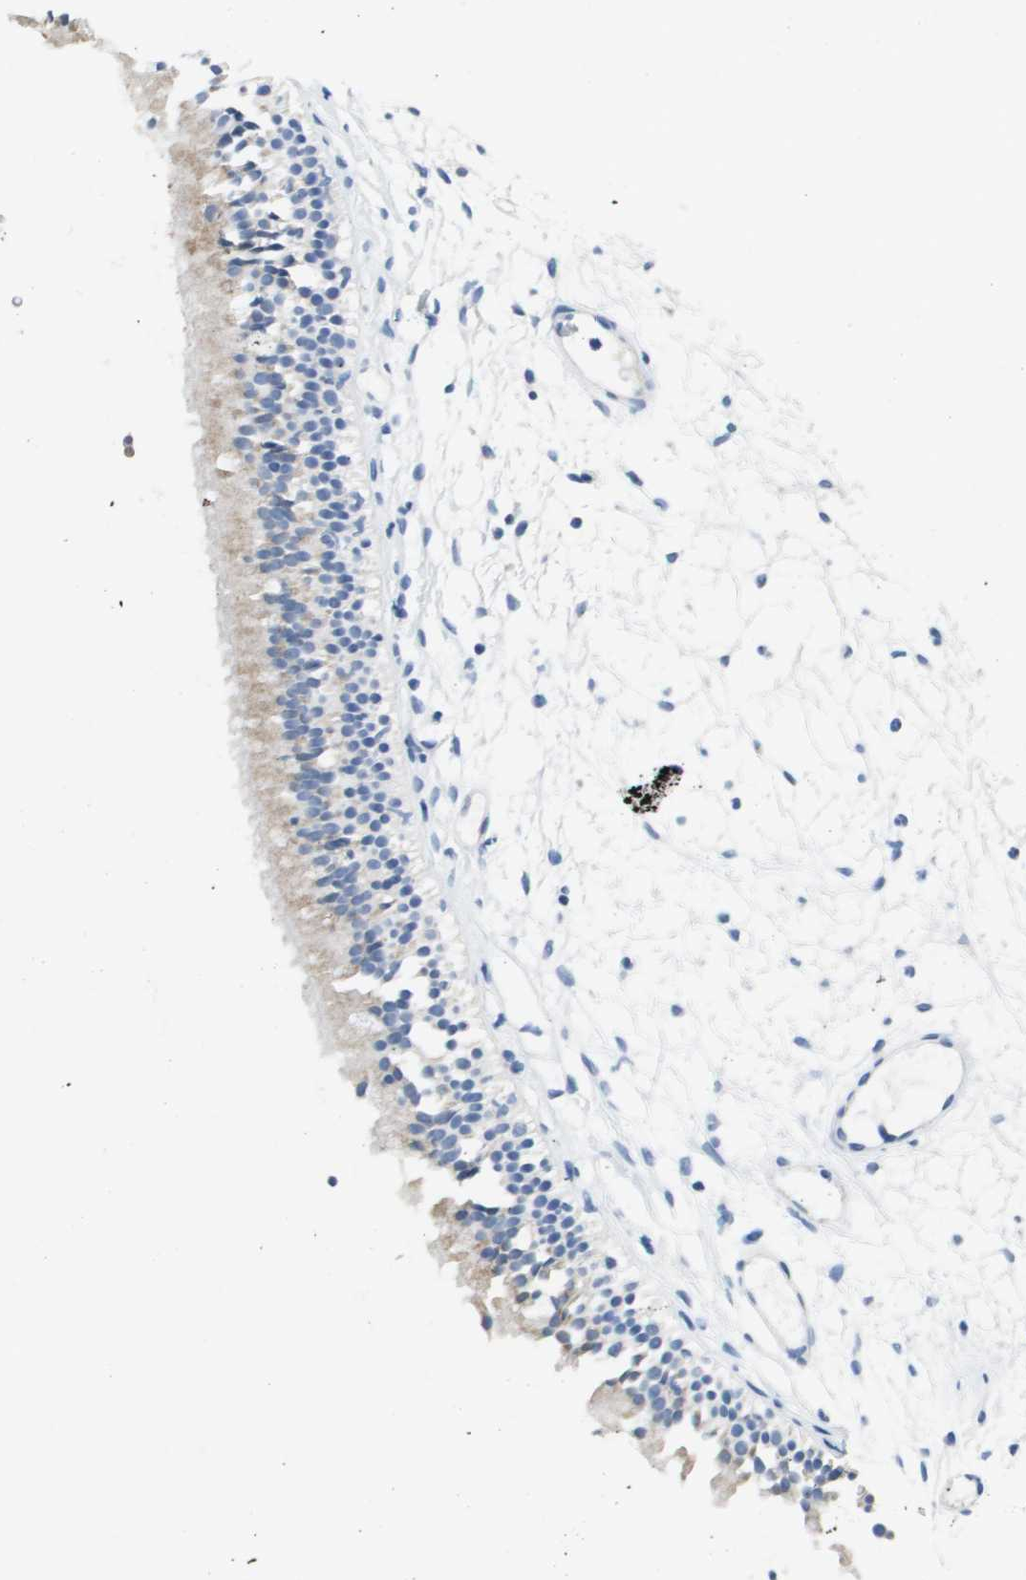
{"staining": {"intensity": "negative", "quantity": "none", "location": "none"}, "tissue": "nasopharynx", "cell_type": "Respiratory epithelial cells", "image_type": "normal", "snomed": [{"axis": "morphology", "description": "Normal tissue, NOS"}, {"axis": "topography", "description": "Nasopharynx"}], "caption": "Nasopharynx stained for a protein using immunohistochemistry demonstrates no staining respiratory epithelial cells.", "gene": "CD3G", "patient": {"sex": "female", "age": 54}}